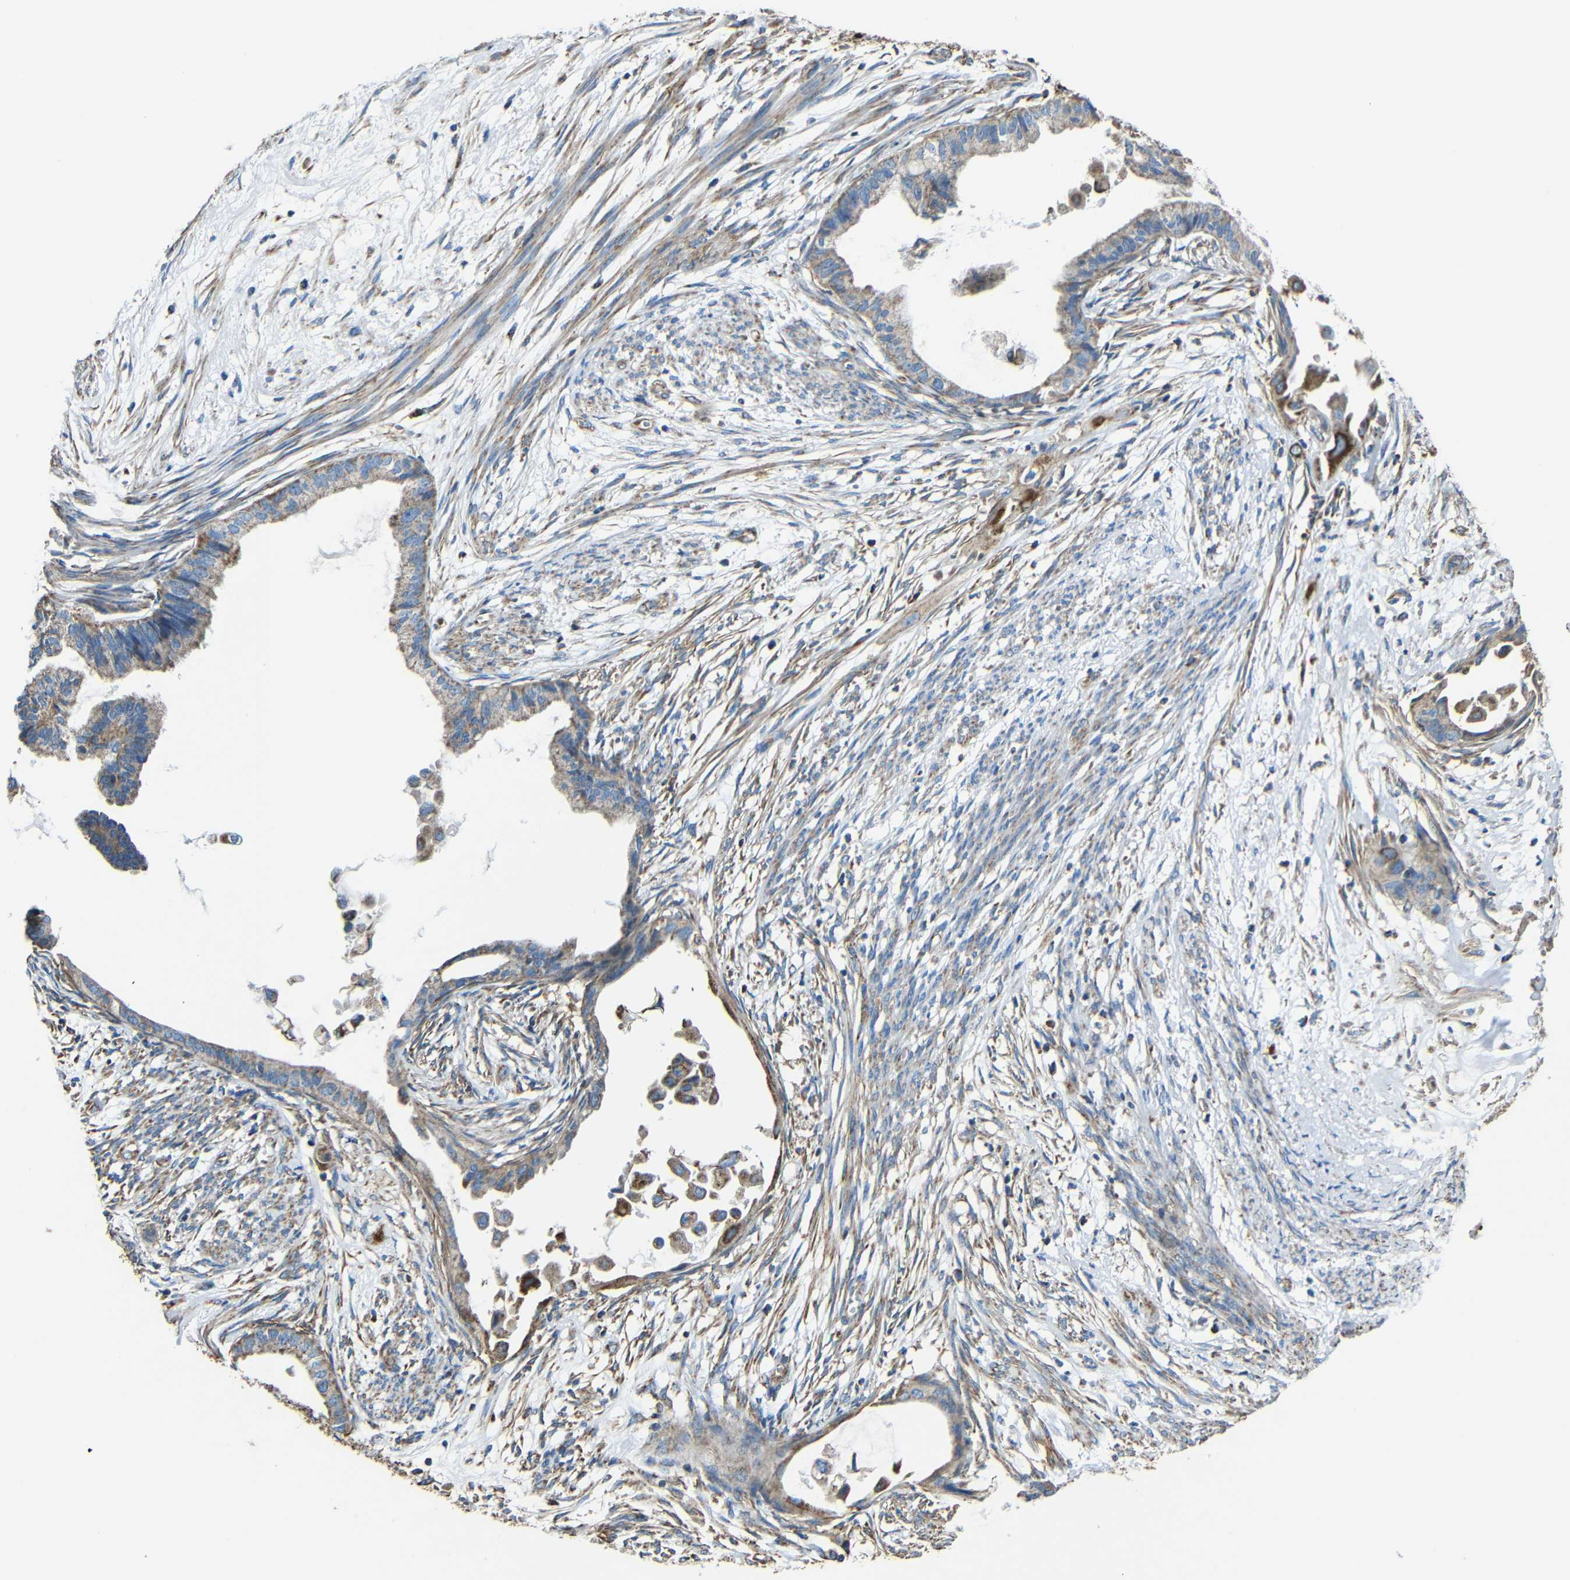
{"staining": {"intensity": "weak", "quantity": ">75%", "location": "cytoplasmic/membranous"}, "tissue": "cervical cancer", "cell_type": "Tumor cells", "image_type": "cancer", "snomed": [{"axis": "morphology", "description": "Normal tissue, NOS"}, {"axis": "morphology", "description": "Adenocarcinoma, NOS"}, {"axis": "topography", "description": "Cervix"}, {"axis": "topography", "description": "Endometrium"}], "caption": "Immunohistochemical staining of cervical cancer demonstrates weak cytoplasmic/membranous protein staining in approximately >75% of tumor cells.", "gene": "INTS6L", "patient": {"sex": "female", "age": 86}}